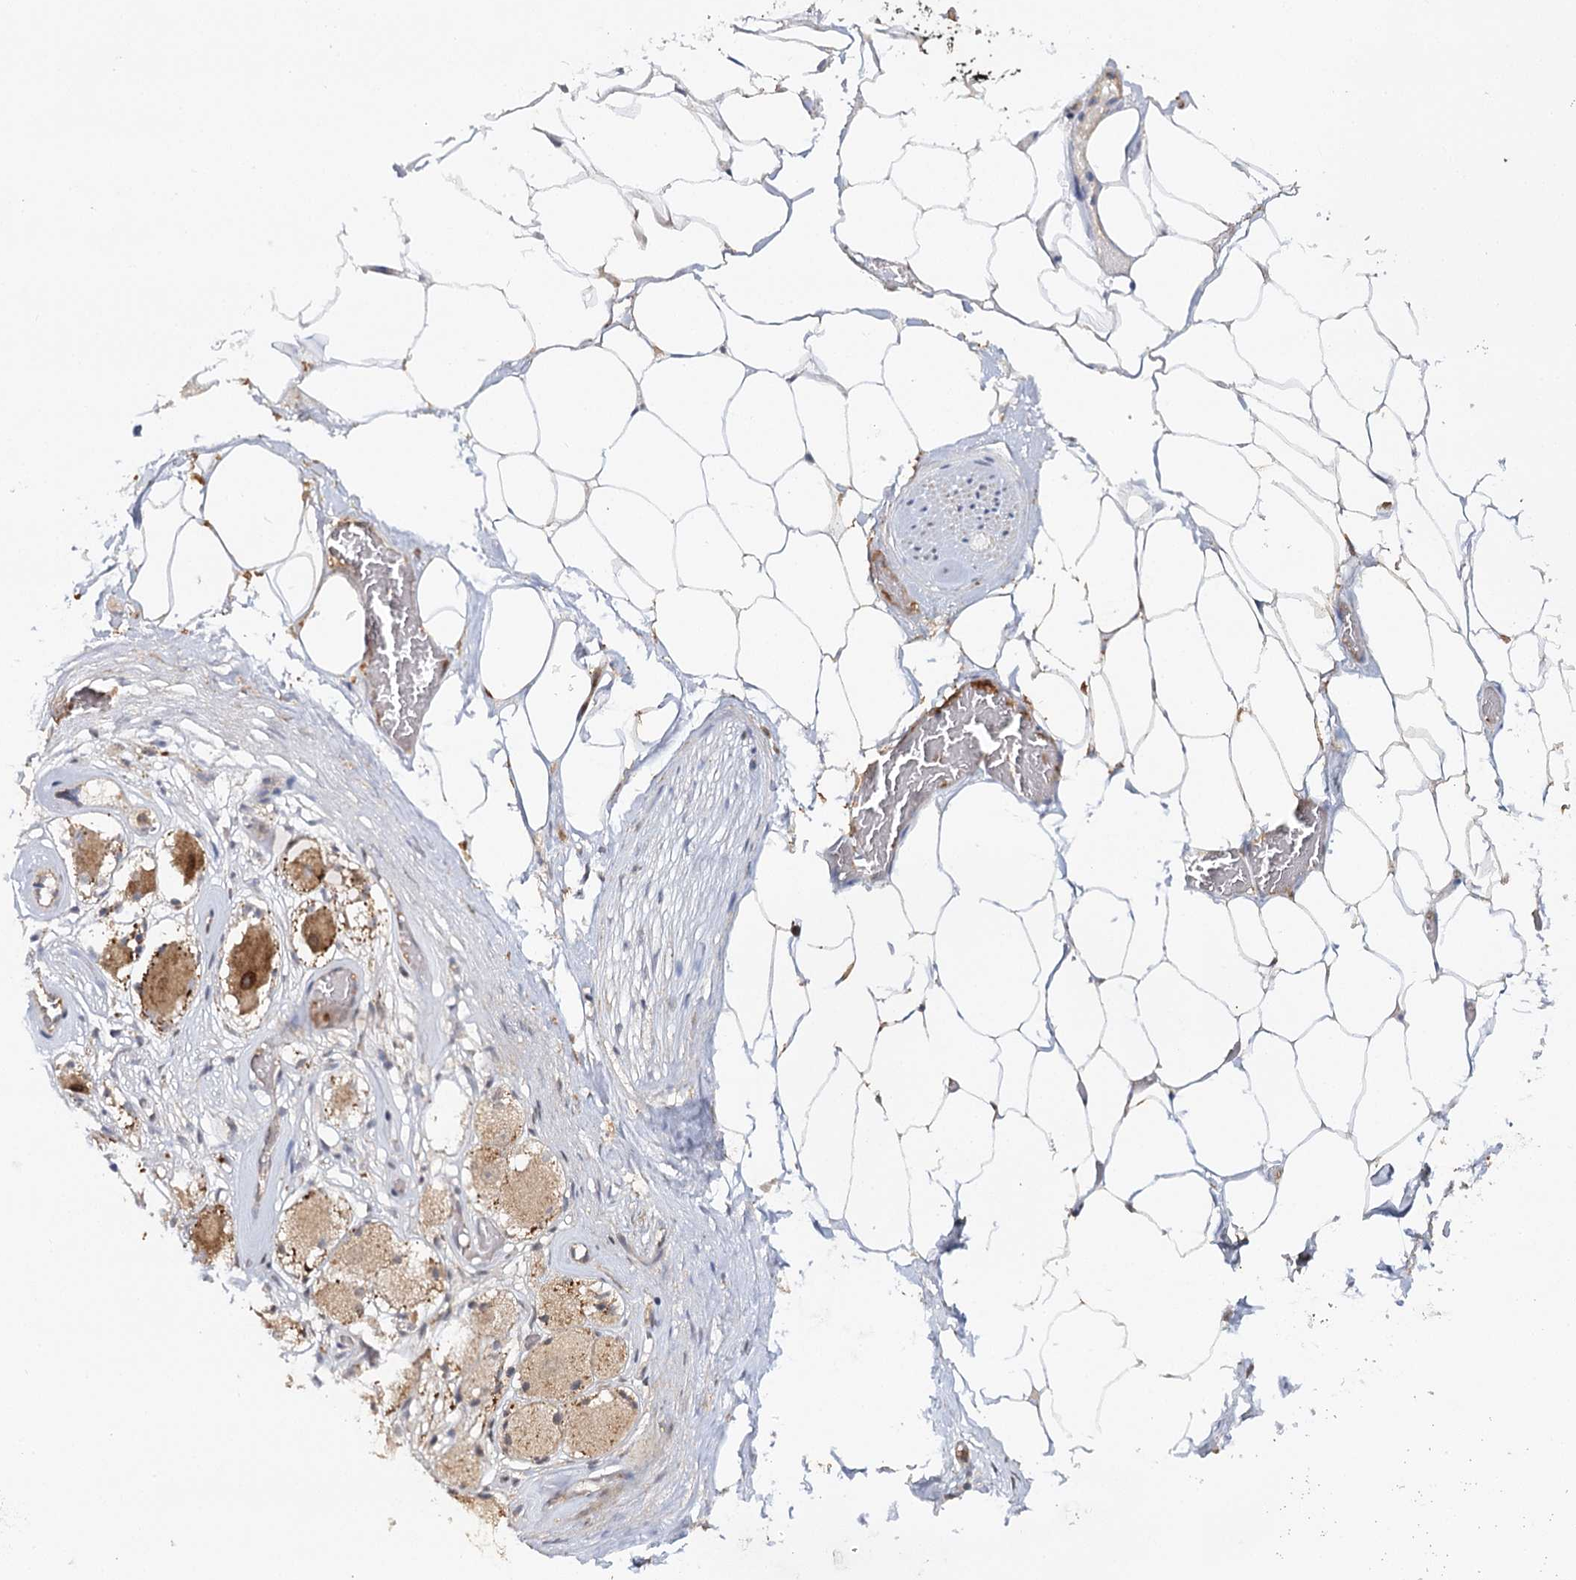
{"staining": {"intensity": "negative", "quantity": "none", "location": "none"}, "tissue": "adipose tissue", "cell_type": "Adipocytes", "image_type": "normal", "snomed": [{"axis": "morphology", "description": "Normal tissue, NOS"}, {"axis": "morphology", "description": "Adenocarcinoma, Low grade"}, {"axis": "topography", "description": "Prostate"}, {"axis": "topography", "description": "Peripheral nerve tissue"}], "caption": "The histopathology image demonstrates no significant staining in adipocytes of adipose tissue.", "gene": "ZNRF3", "patient": {"sex": "male", "age": 63}}